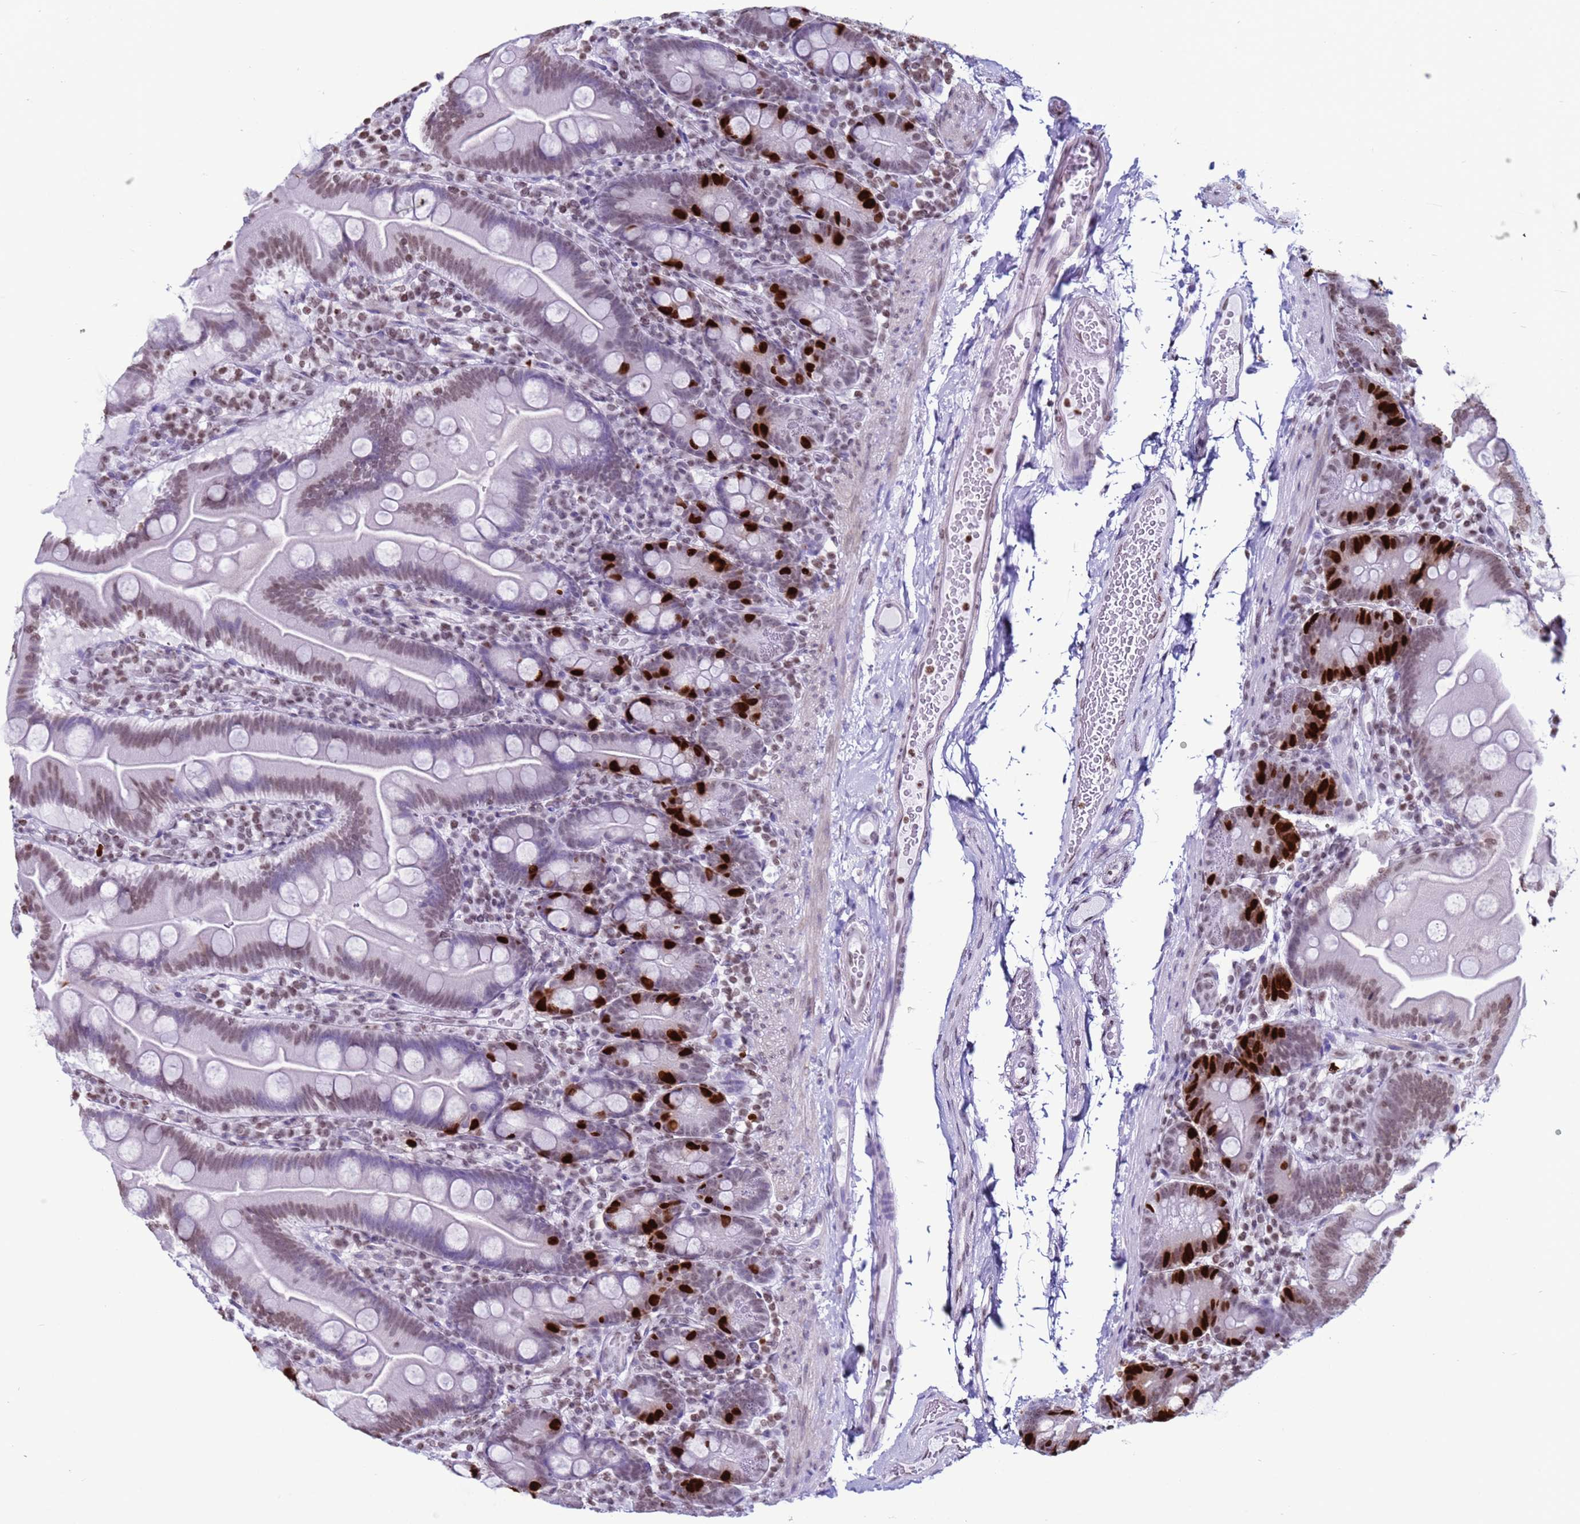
{"staining": {"intensity": "strong", "quantity": "25%-75%", "location": "nuclear"}, "tissue": "small intestine", "cell_type": "Glandular cells", "image_type": "normal", "snomed": [{"axis": "morphology", "description": "Normal tissue, NOS"}, {"axis": "topography", "description": "Small intestine"}], "caption": "Human small intestine stained with a brown dye shows strong nuclear positive staining in approximately 25%-75% of glandular cells.", "gene": "H4C11", "patient": {"sex": "female", "age": 68}}